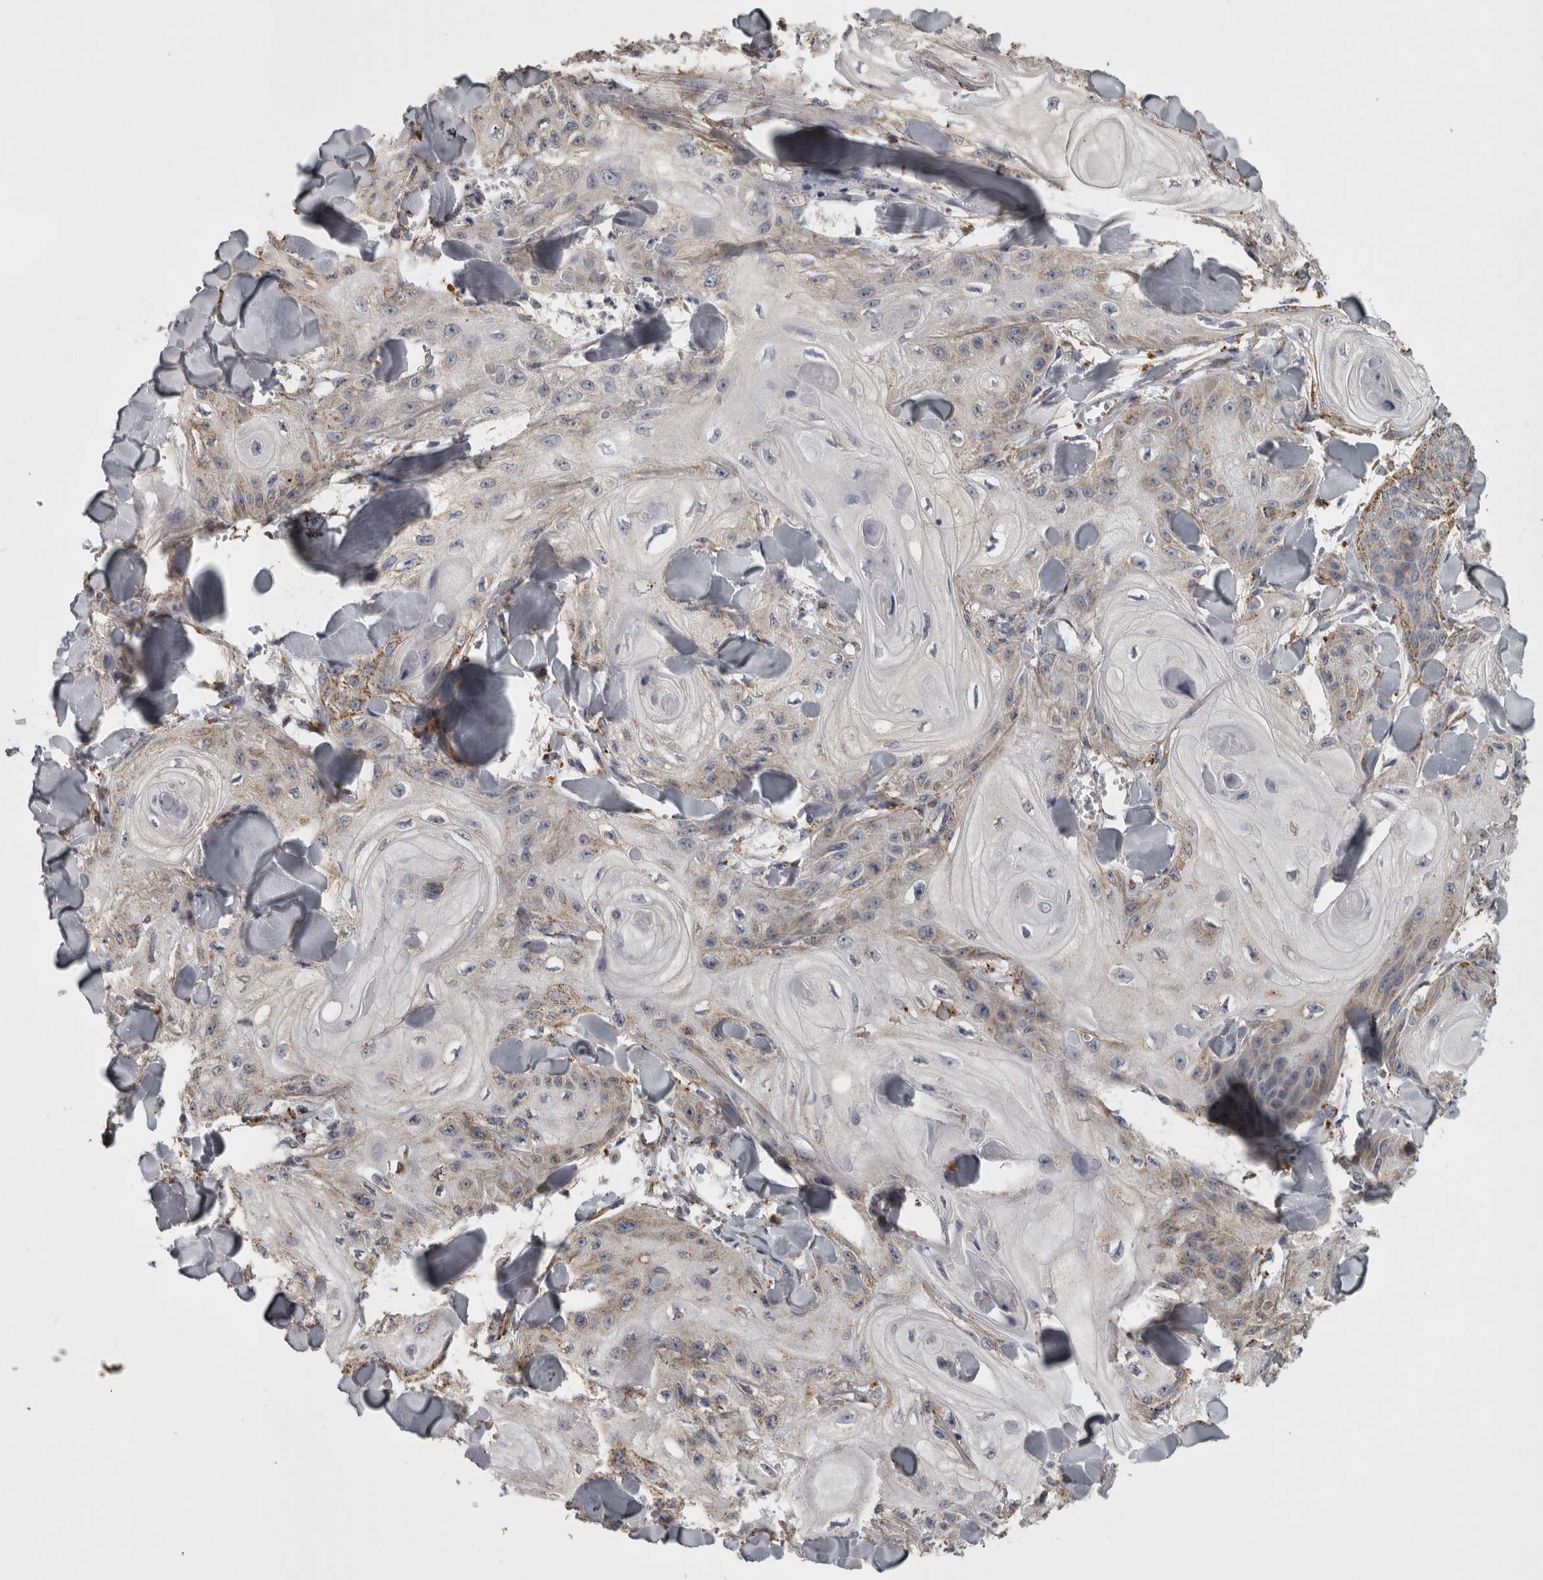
{"staining": {"intensity": "weak", "quantity": "<25%", "location": "cytoplasmic/membranous"}, "tissue": "skin cancer", "cell_type": "Tumor cells", "image_type": "cancer", "snomed": [{"axis": "morphology", "description": "Squamous cell carcinoma, NOS"}, {"axis": "topography", "description": "Skin"}], "caption": "Skin cancer was stained to show a protein in brown. There is no significant staining in tumor cells.", "gene": "FRK", "patient": {"sex": "male", "age": 74}}